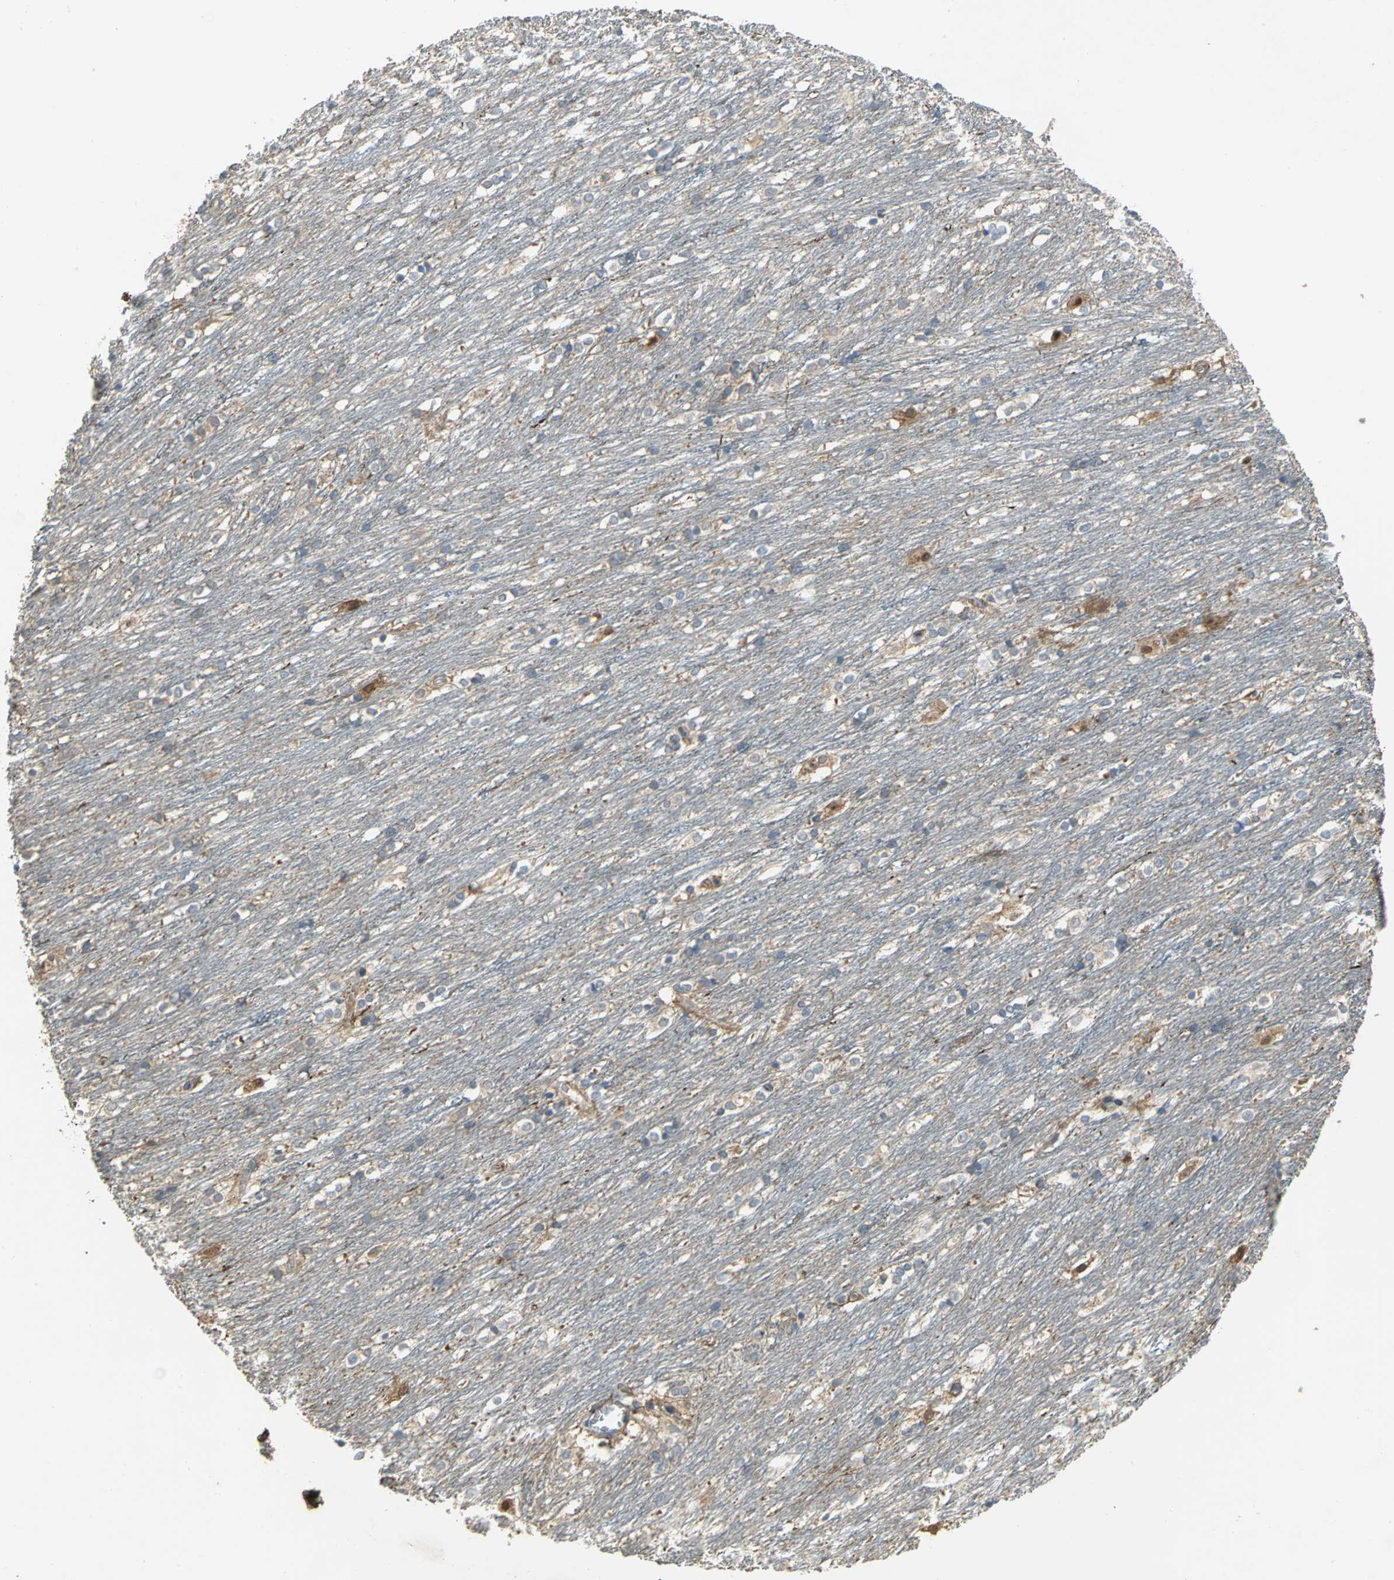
{"staining": {"intensity": "moderate", "quantity": "25%-75%", "location": "cytoplasmic/membranous"}, "tissue": "caudate", "cell_type": "Glial cells", "image_type": "normal", "snomed": [{"axis": "morphology", "description": "Normal tissue, NOS"}, {"axis": "topography", "description": "Lateral ventricle wall"}], "caption": "Protein expression by IHC reveals moderate cytoplasmic/membranous positivity in approximately 25%-75% of glial cells in unremarkable caudate. (DAB (3,3'-diaminobenzidine) IHC, brown staining for protein, blue staining for nuclei).", "gene": "MET", "patient": {"sex": "female", "age": 19}}